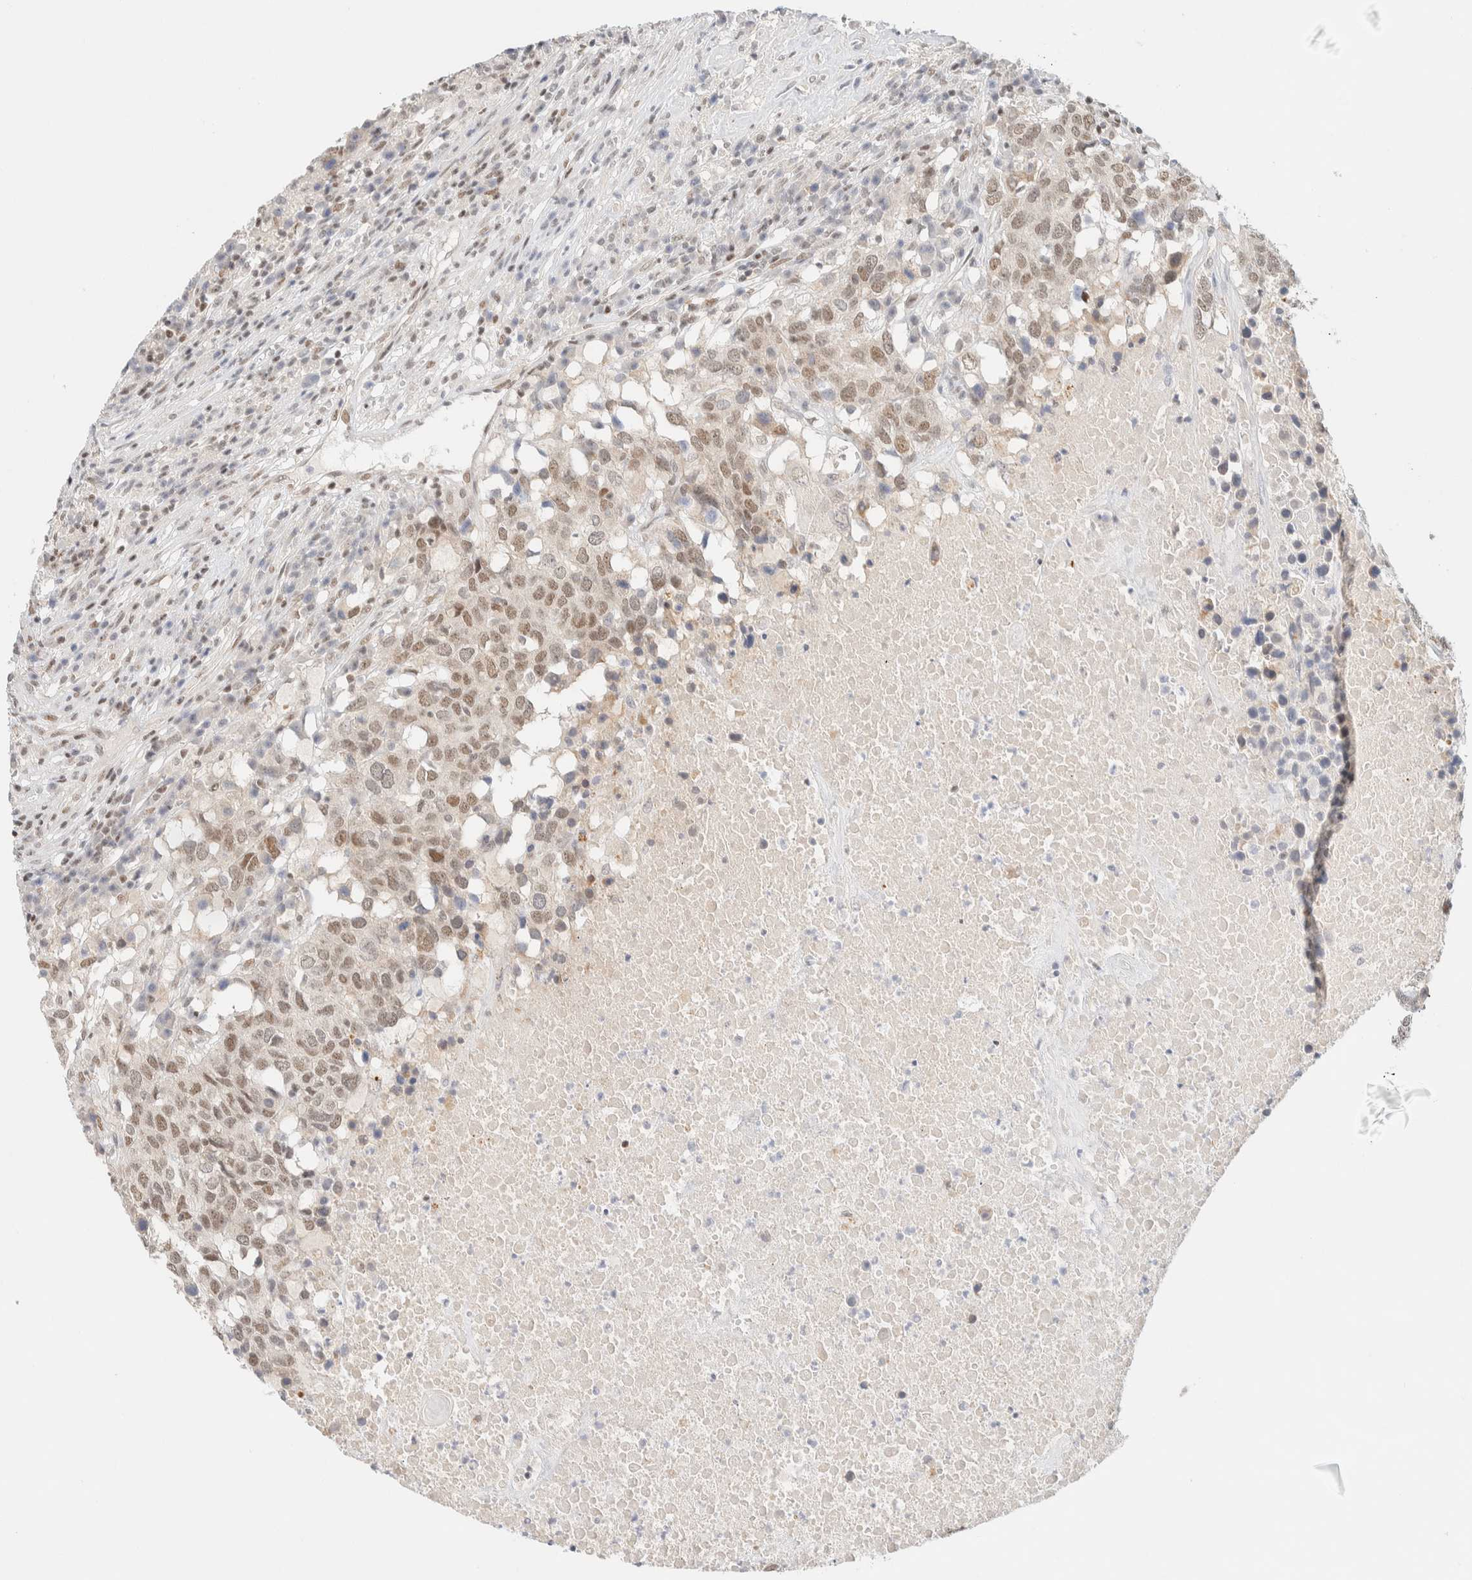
{"staining": {"intensity": "moderate", "quantity": "25%-75%", "location": "nuclear"}, "tissue": "head and neck cancer", "cell_type": "Tumor cells", "image_type": "cancer", "snomed": [{"axis": "morphology", "description": "Squamous cell carcinoma, NOS"}, {"axis": "topography", "description": "Head-Neck"}], "caption": "Immunohistochemical staining of human head and neck squamous cell carcinoma displays moderate nuclear protein staining in about 25%-75% of tumor cells.", "gene": "PYGO2", "patient": {"sex": "male", "age": 66}}